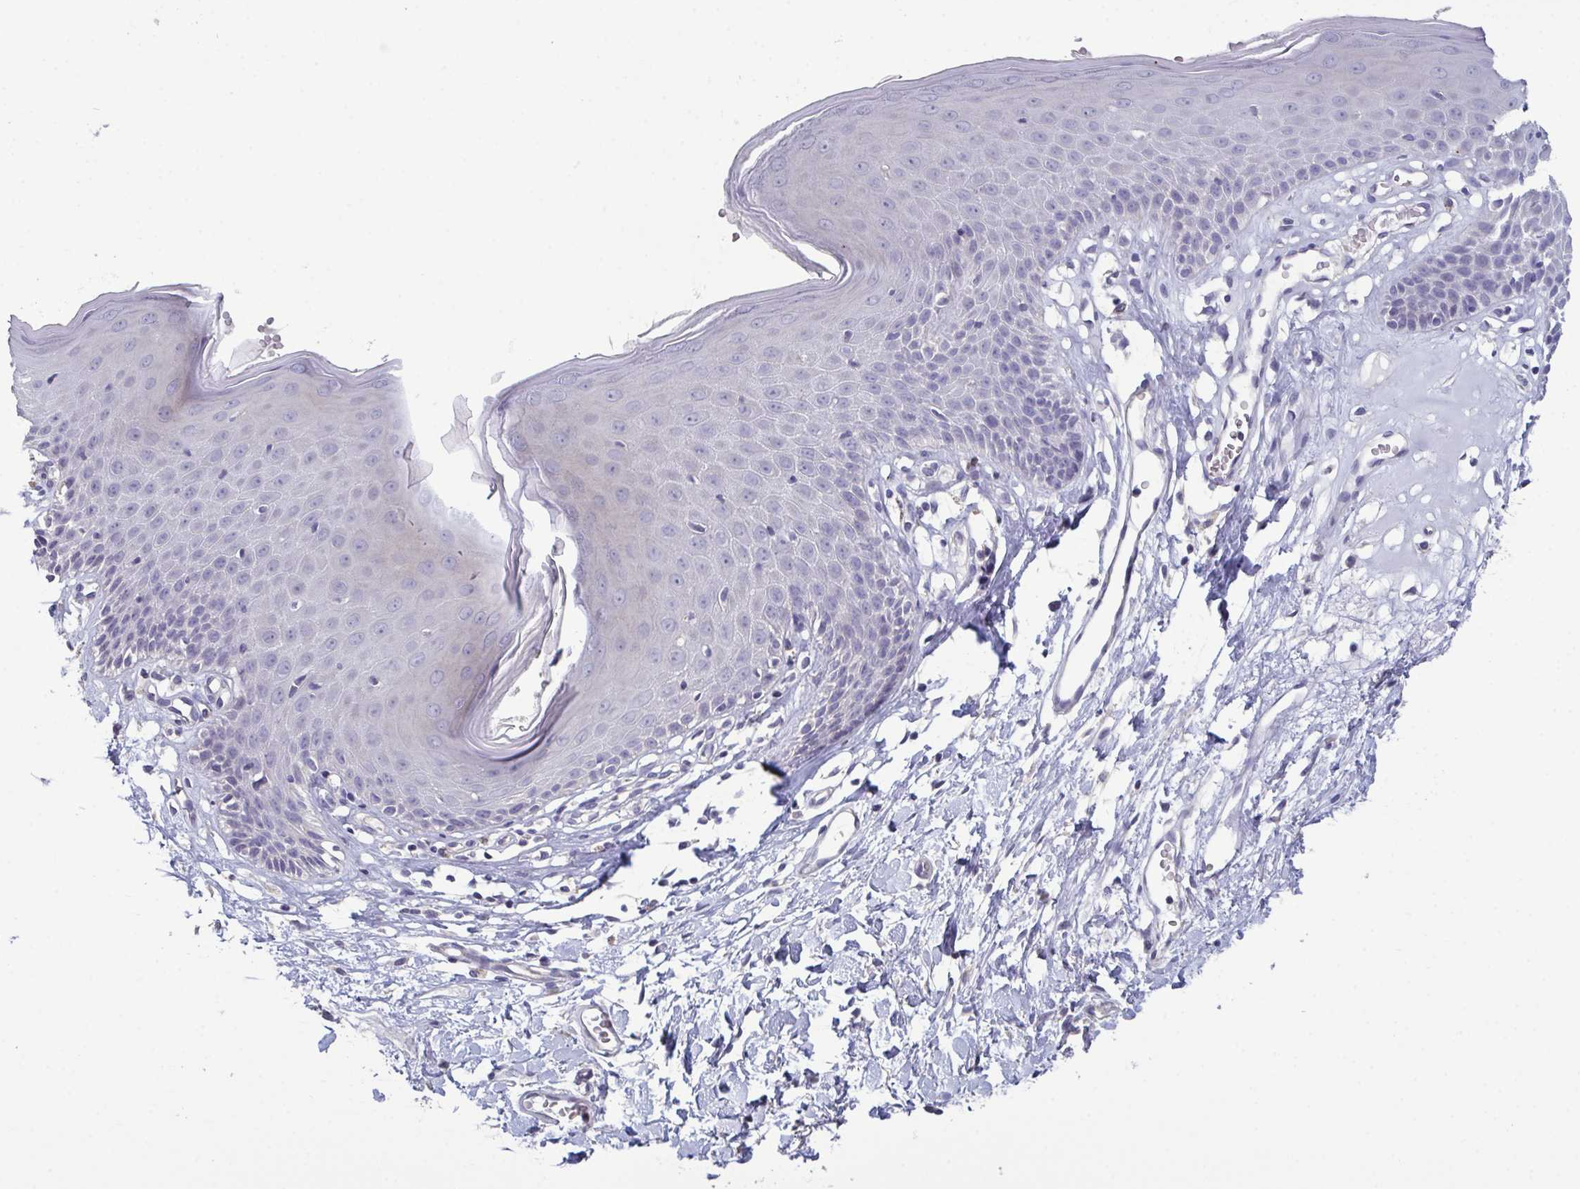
{"staining": {"intensity": "negative", "quantity": "none", "location": "none"}, "tissue": "skin", "cell_type": "Epidermal cells", "image_type": "normal", "snomed": [{"axis": "morphology", "description": "Normal tissue, NOS"}, {"axis": "topography", "description": "Vulva"}], "caption": "Immunohistochemical staining of normal human skin displays no significant positivity in epidermal cells. Brightfield microscopy of immunohistochemistry (IHC) stained with DAB (brown) and hematoxylin (blue), captured at high magnification.", "gene": "GLDC", "patient": {"sex": "female", "age": 68}}